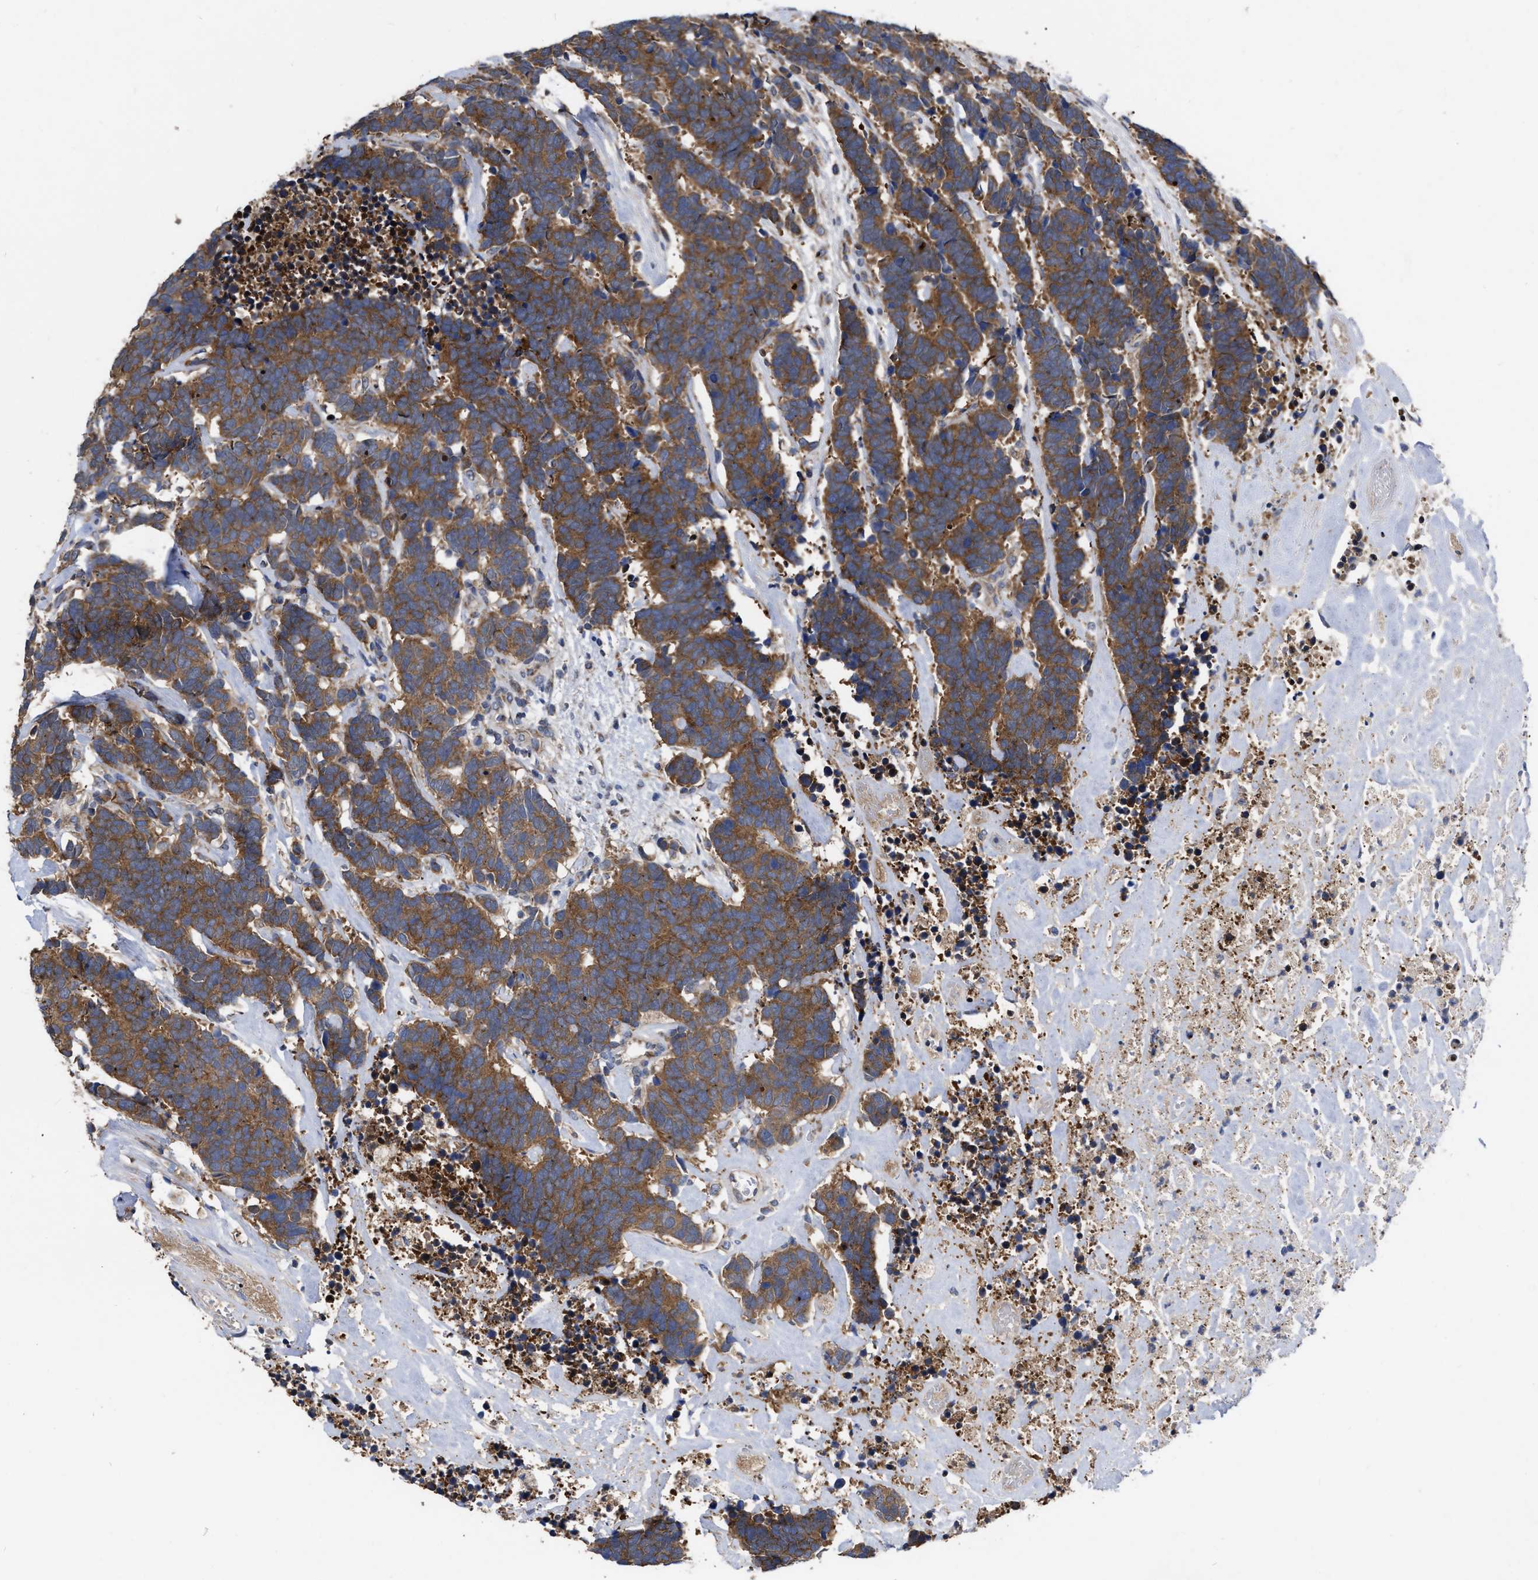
{"staining": {"intensity": "moderate", "quantity": ">75%", "location": "cytoplasmic/membranous"}, "tissue": "carcinoid", "cell_type": "Tumor cells", "image_type": "cancer", "snomed": [{"axis": "morphology", "description": "Carcinoma, NOS"}, {"axis": "morphology", "description": "Carcinoid, malignant, NOS"}, {"axis": "topography", "description": "Urinary bladder"}], "caption": "Protein analysis of carcinoid (malignant) tissue displays moderate cytoplasmic/membranous staining in approximately >75% of tumor cells.", "gene": "CDKN2C", "patient": {"sex": "male", "age": 57}}